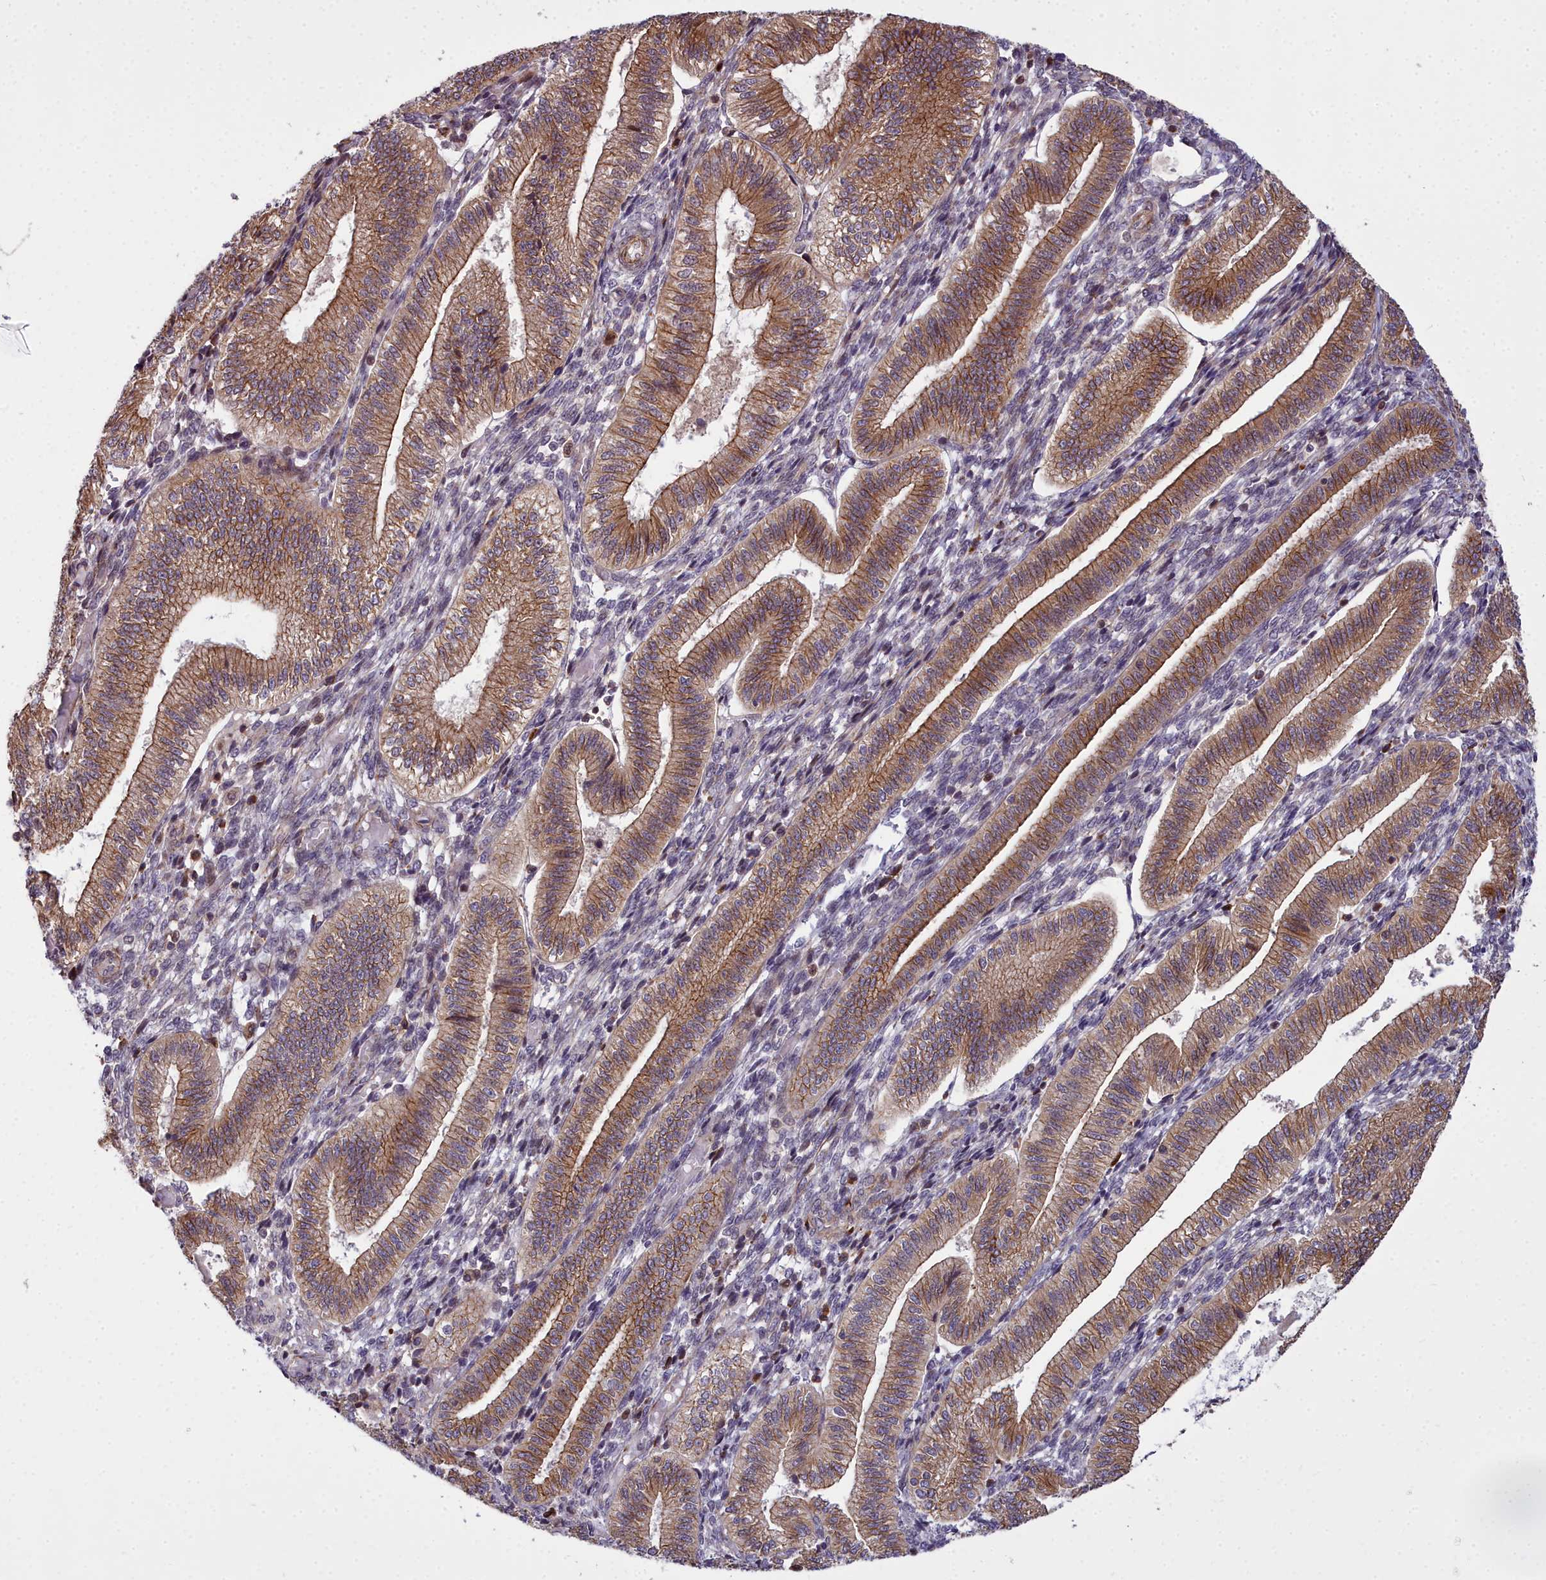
{"staining": {"intensity": "weak", "quantity": "<25%", "location": "cytoplasmic/membranous"}, "tissue": "endometrium", "cell_type": "Cells in endometrial stroma", "image_type": "normal", "snomed": [{"axis": "morphology", "description": "Normal tissue, NOS"}, {"axis": "topography", "description": "Endometrium"}], "caption": "An image of endometrium stained for a protein reveals no brown staining in cells in endometrial stroma. Nuclei are stained in blue.", "gene": "GLYATL3", "patient": {"sex": "female", "age": 34}}